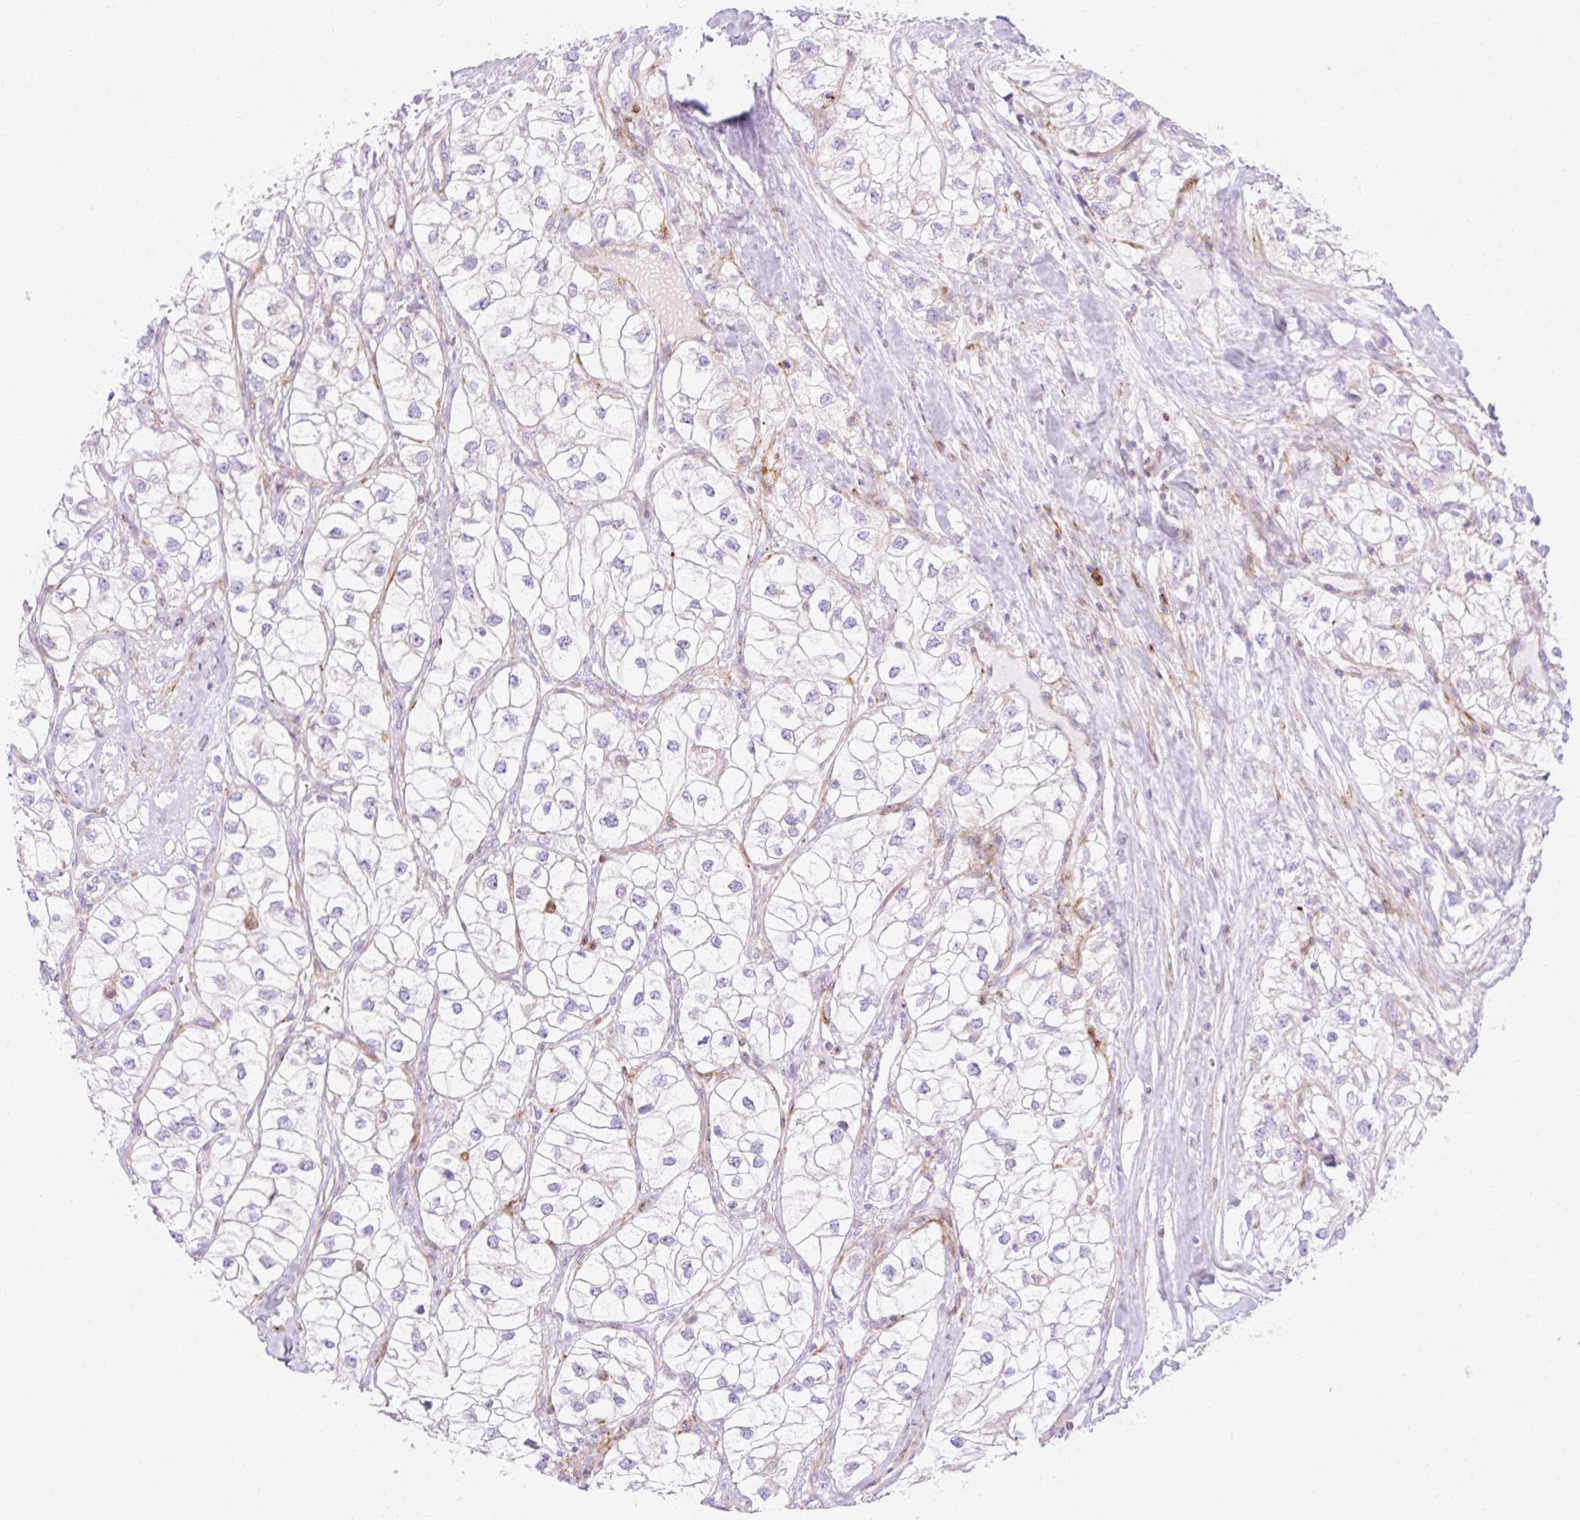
{"staining": {"intensity": "negative", "quantity": "none", "location": "none"}, "tissue": "renal cancer", "cell_type": "Tumor cells", "image_type": "cancer", "snomed": [{"axis": "morphology", "description": "Adenocarcinoma, NOS"}, {"axis": "topography", "description": "Kidney"}], "caption": "Micrograph shows no protein positivity in tumor cells of renal cancer tissue.", "gene": "CORO7-PAM16", "patient": {"sex": "male", "age": 59}}